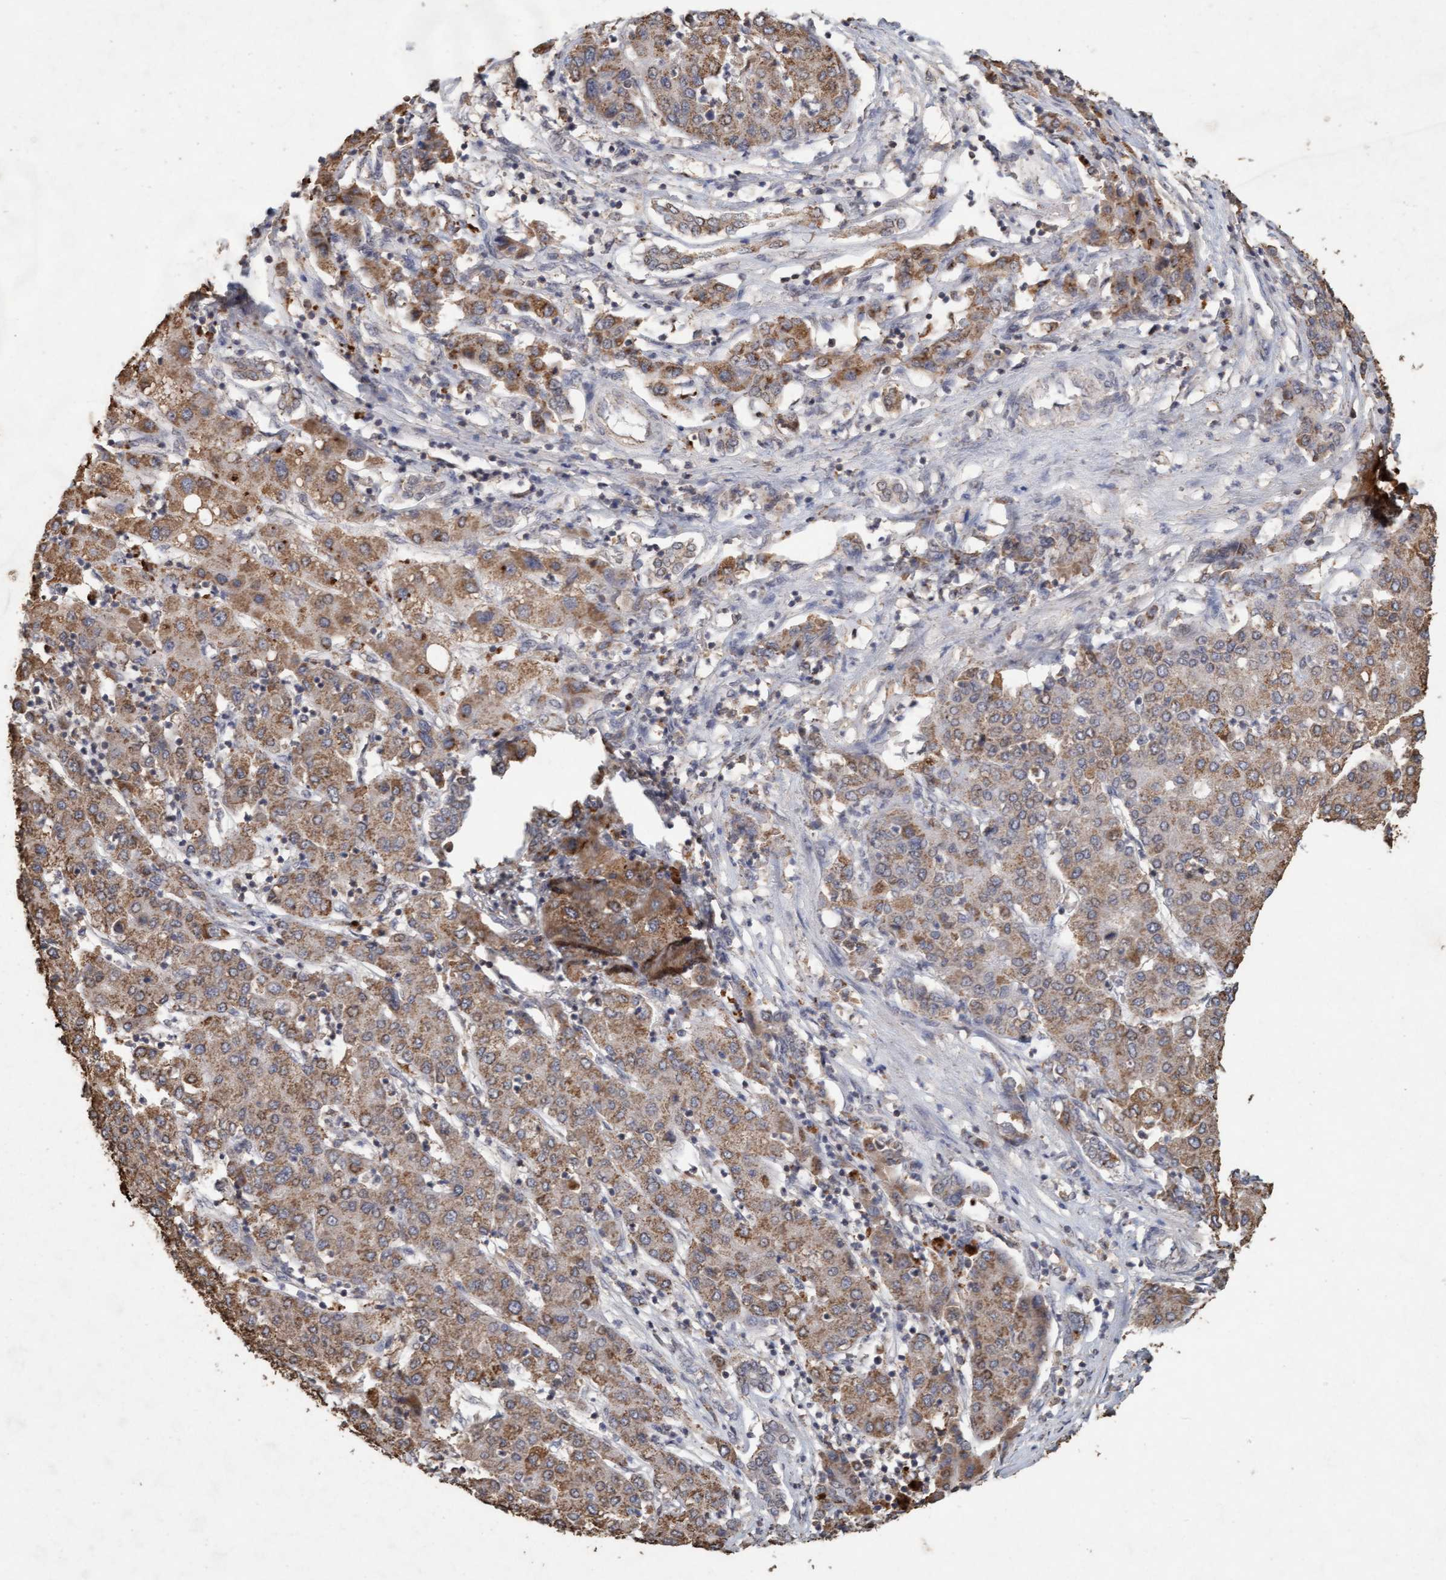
{"staining": {"intensity": "moderate", "quantity": ">75%", "location": "cytoplasmic/membranous"}, "tissue": "liver cancer", "cell_type": "Tumor cells", "image_type": "cancer", "snomed": [{"axis": "morphology", "description": "Carcinoma, Hepatocellular, NOS"}, {"axis": "topography", "description": "Liver"}], "caption": "Tumor cells demonstrate medium levels of moderate cytoplasmic/membranous staining in about >75% of cells in liver hepatocellular carcinoma. (IHC, brightfield microscopy, high magnification).", "gene": "VSIG8", "patient": {"sex": "male", "age": 65}}